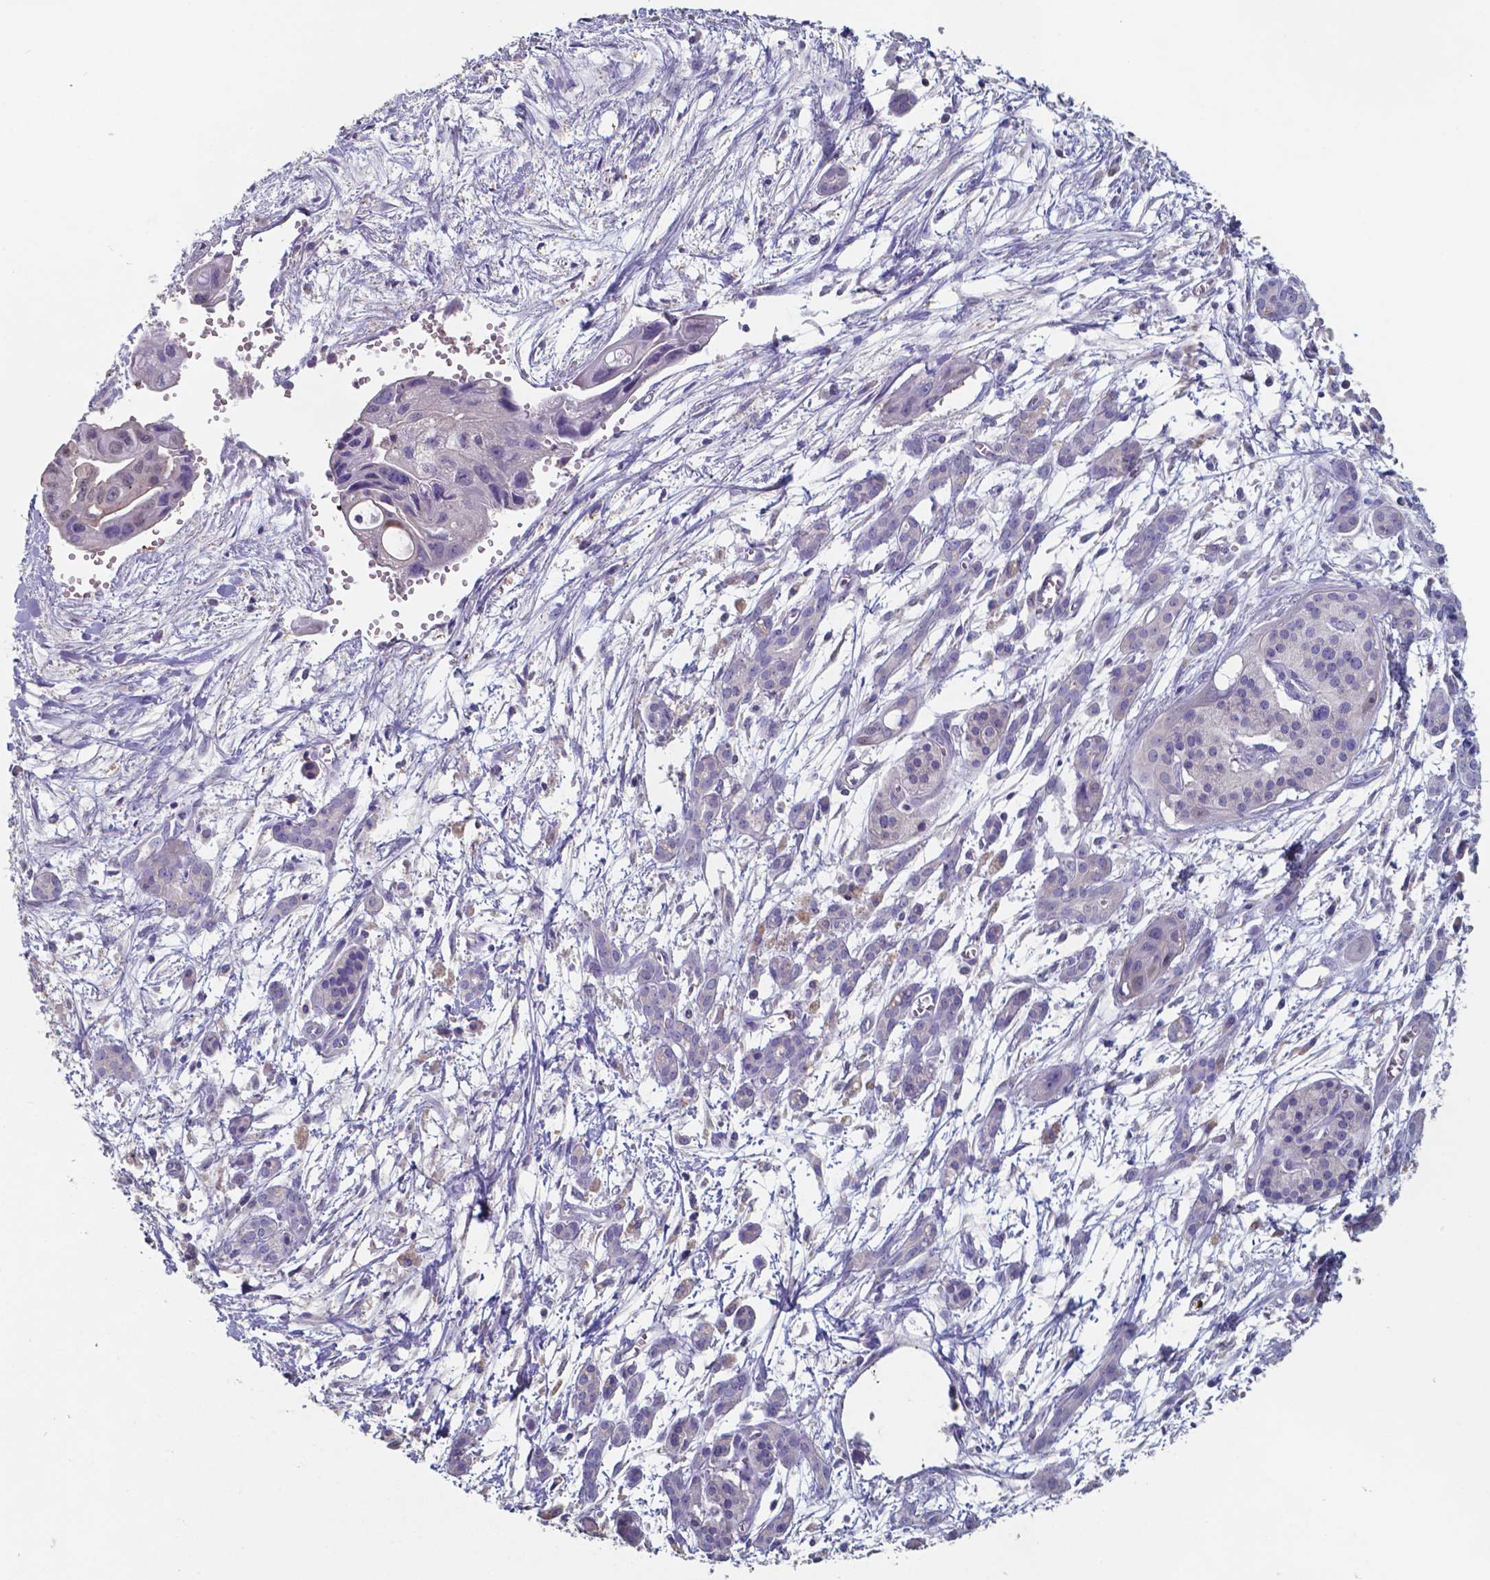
{"staining": {"intensity": "negative", "quantity": "none", "location": "none"}, "tissue": "pancreatic cancer", "cell_type": "Tumor cells", "image_type": "cancer", "snomed": [{"axis": "morphology", "description": "Adenocarcinoma, NOS"}, {"axis": "topography", "description": "Pancreas"}], "caption": "Tumor cells show no significant staining in pancreatic cancer (adenocarcinoma).", "gene": "FOXJ1", "patient": {"sex": "male", "age": 60}}